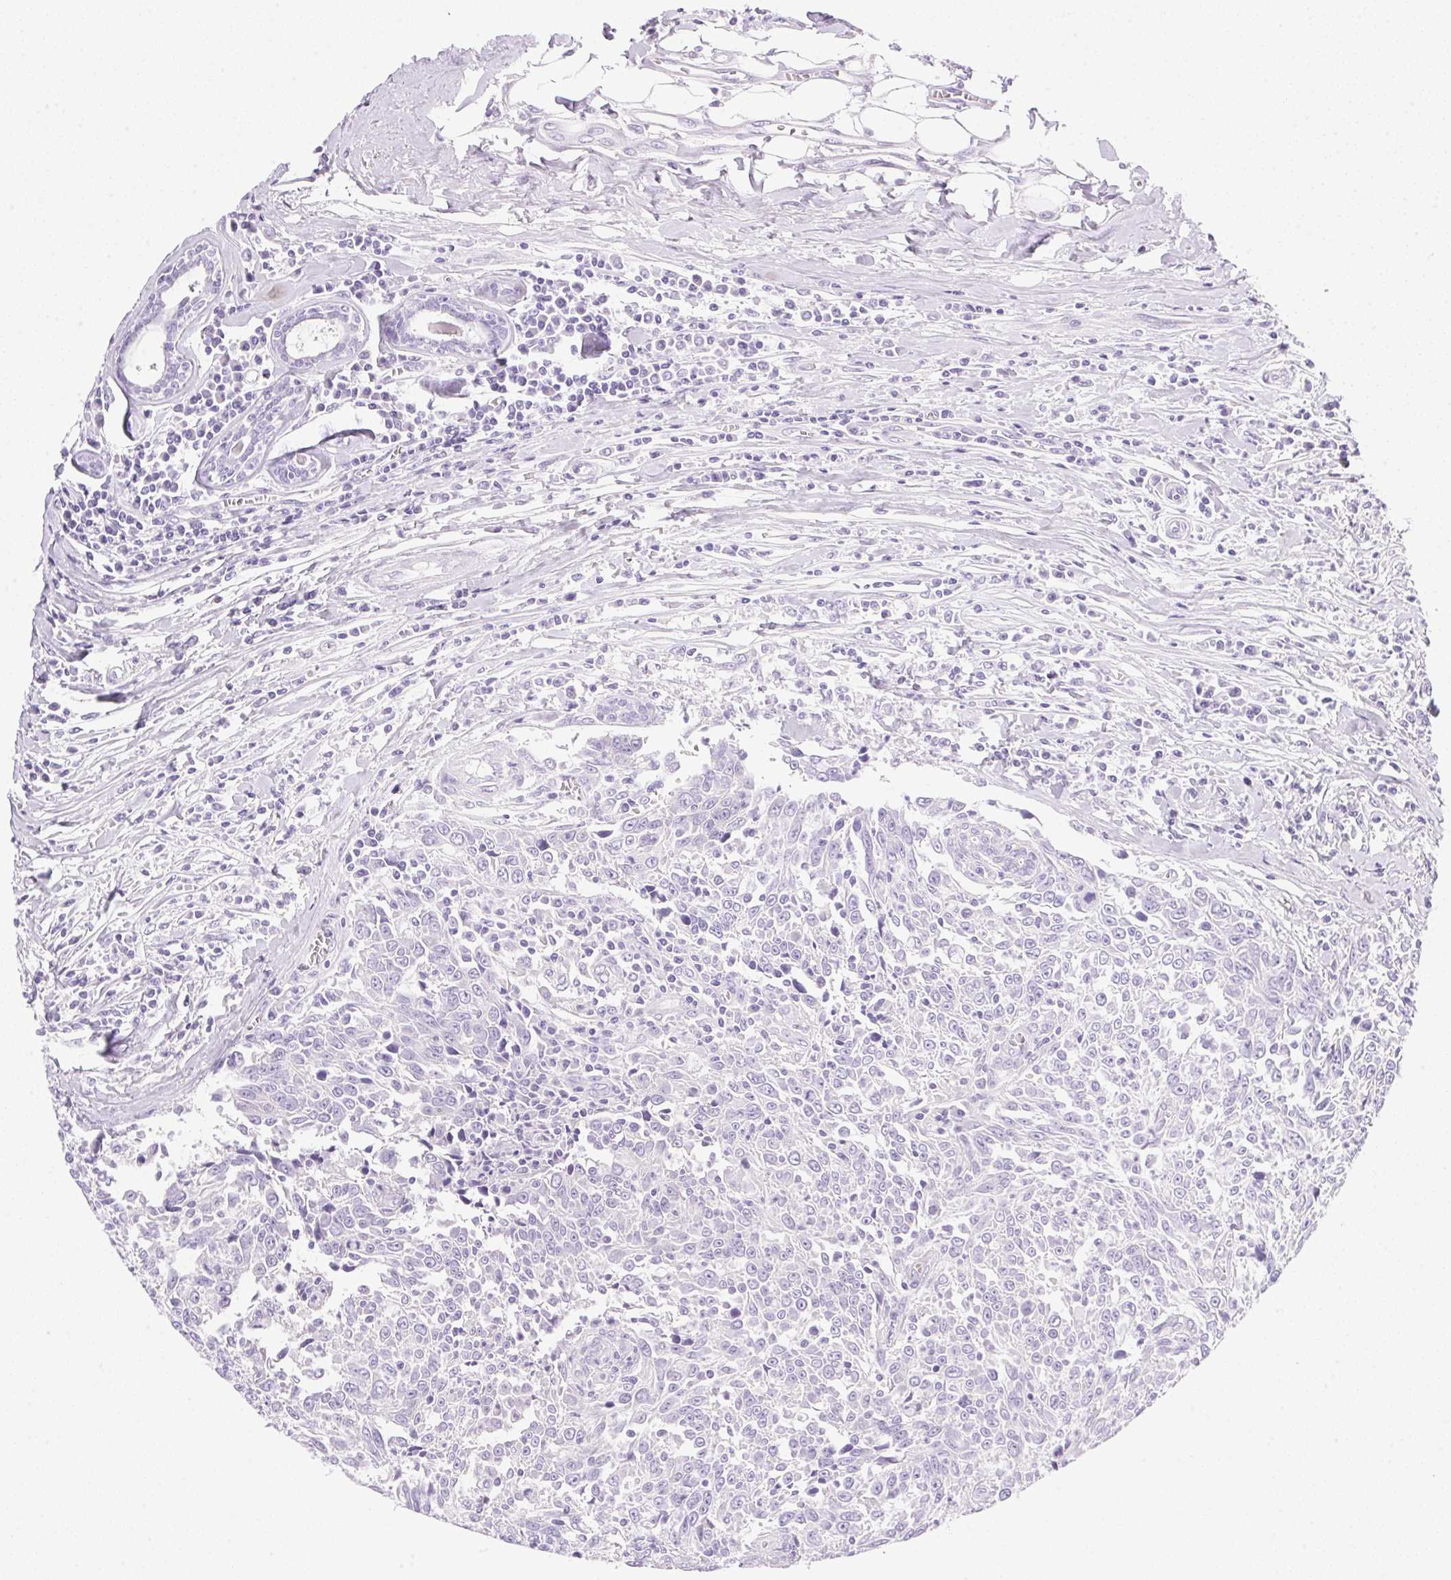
{"staining": {"intensity": "negative", "quantity": "none", "location": "none"}, "tissue": "breast cancer", "cell_type": "Tumor cells", "image_type": "cancer", "snomed": [{"axis": "morphology", "description": "Duct carcinoma"}, {"axis": "topography", "description": "Breast"}], "caption": "A micrograph of intraductal carcinoma (breast) stained for a protein exhibits no brown staining in tumor cells.", "gene": "DHCR24", "patient": {"sex": "female", "age": 50}}